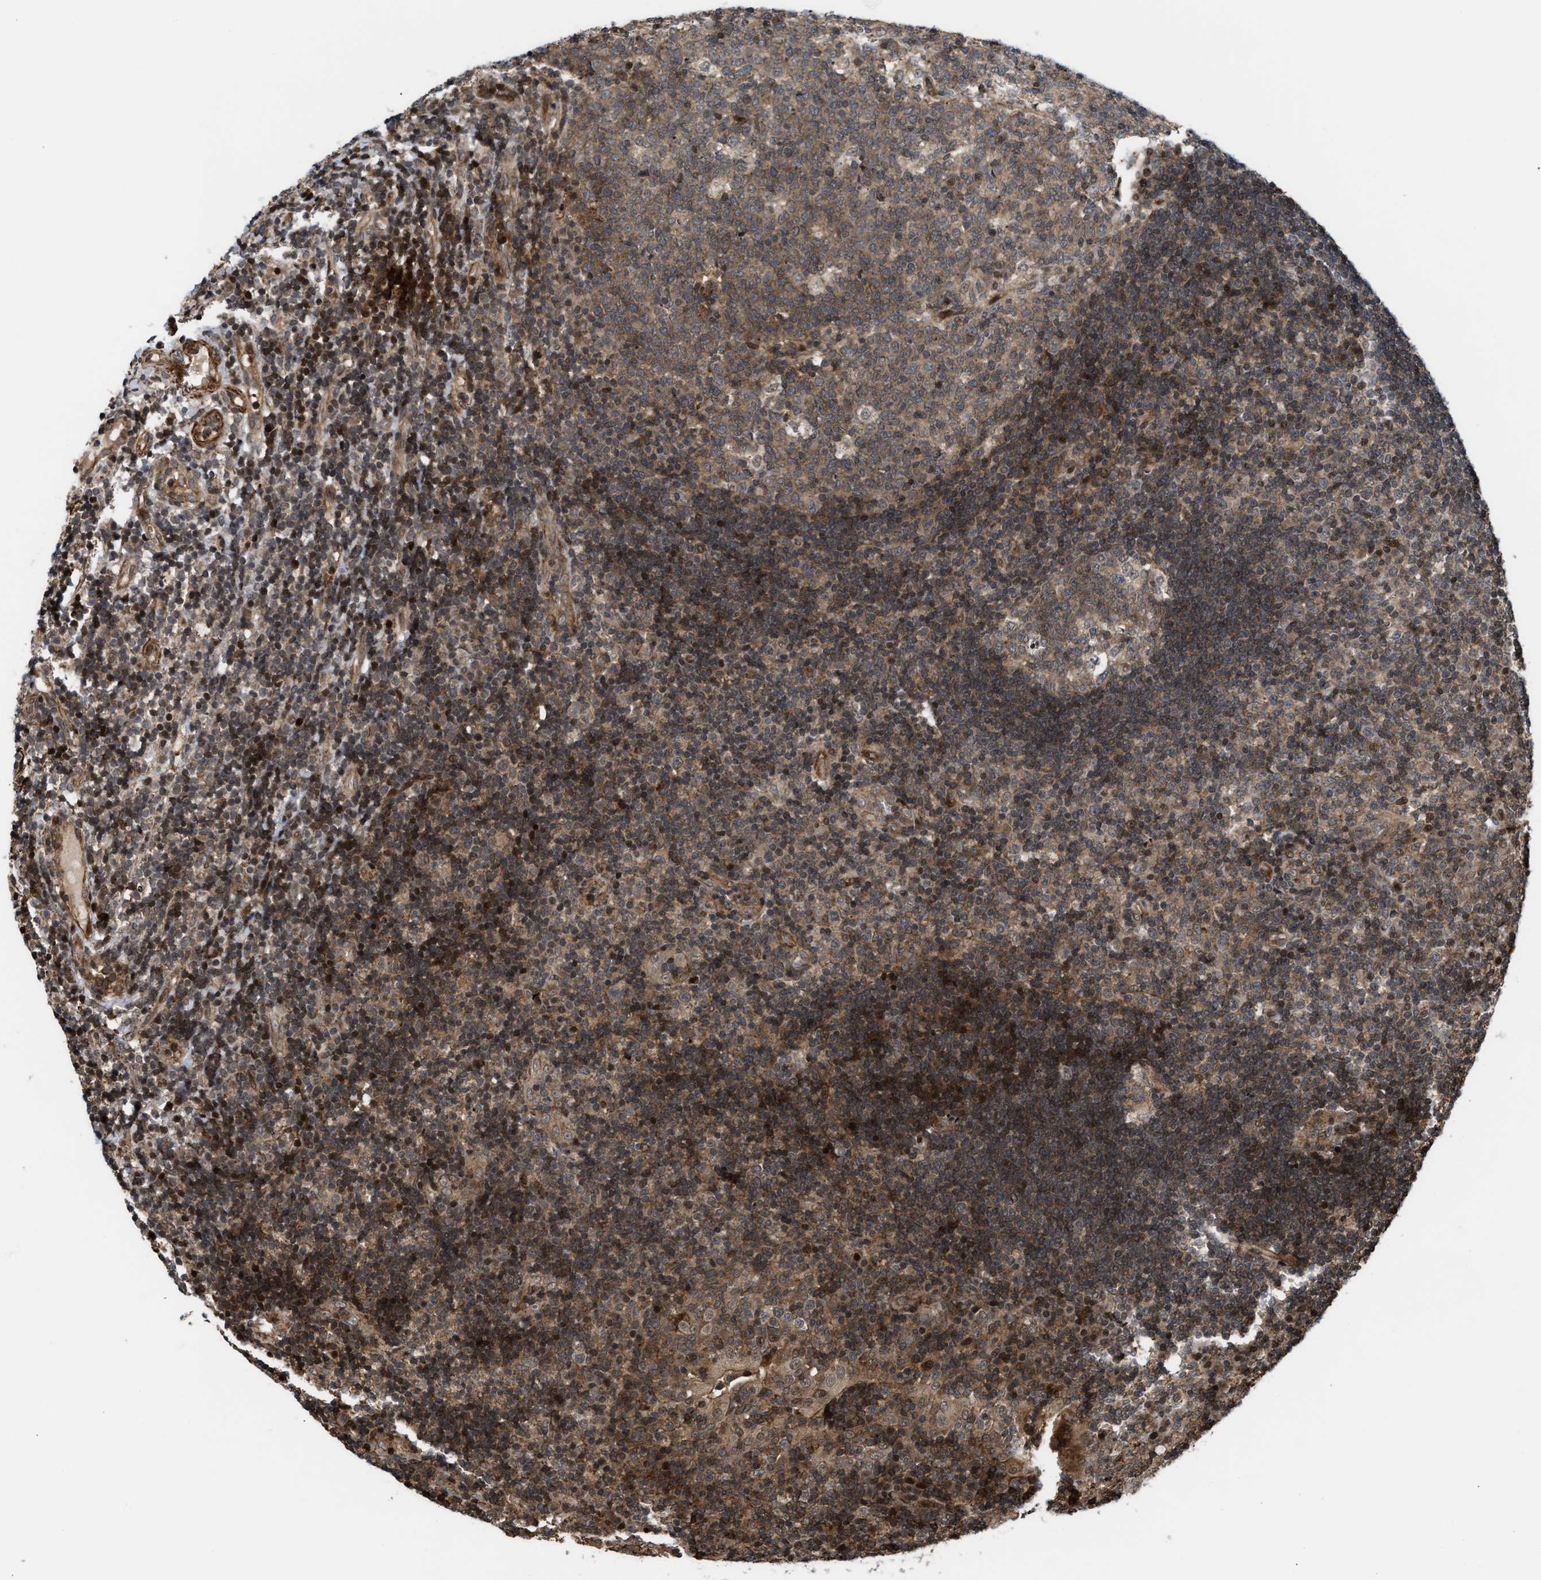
{"staining": {"intensity": "weak", "quantity": ">75%", "location": "cytoplasmic/membranous"}, "tissue": "tonsil", "cell_type": "Germinal center cells", "image_type": "normal", "snomed": [{"axis": "morphology", "description": "Normal tissue, NOS"}, {"axis": "topography", "description": "Tonsil"}], "caption": "Unremarkable tonsil reveals weak cytoplasmic/membranous staining in approximately >75% of germinal center cells, visualized by immunohistochemistry. (DAB (3,3'-diaminobenzidine) IHC, brown staining for protein, blue staining for nuclei).", "gene": "STAU2", "patient": {"sex": "female", "age": 40}}